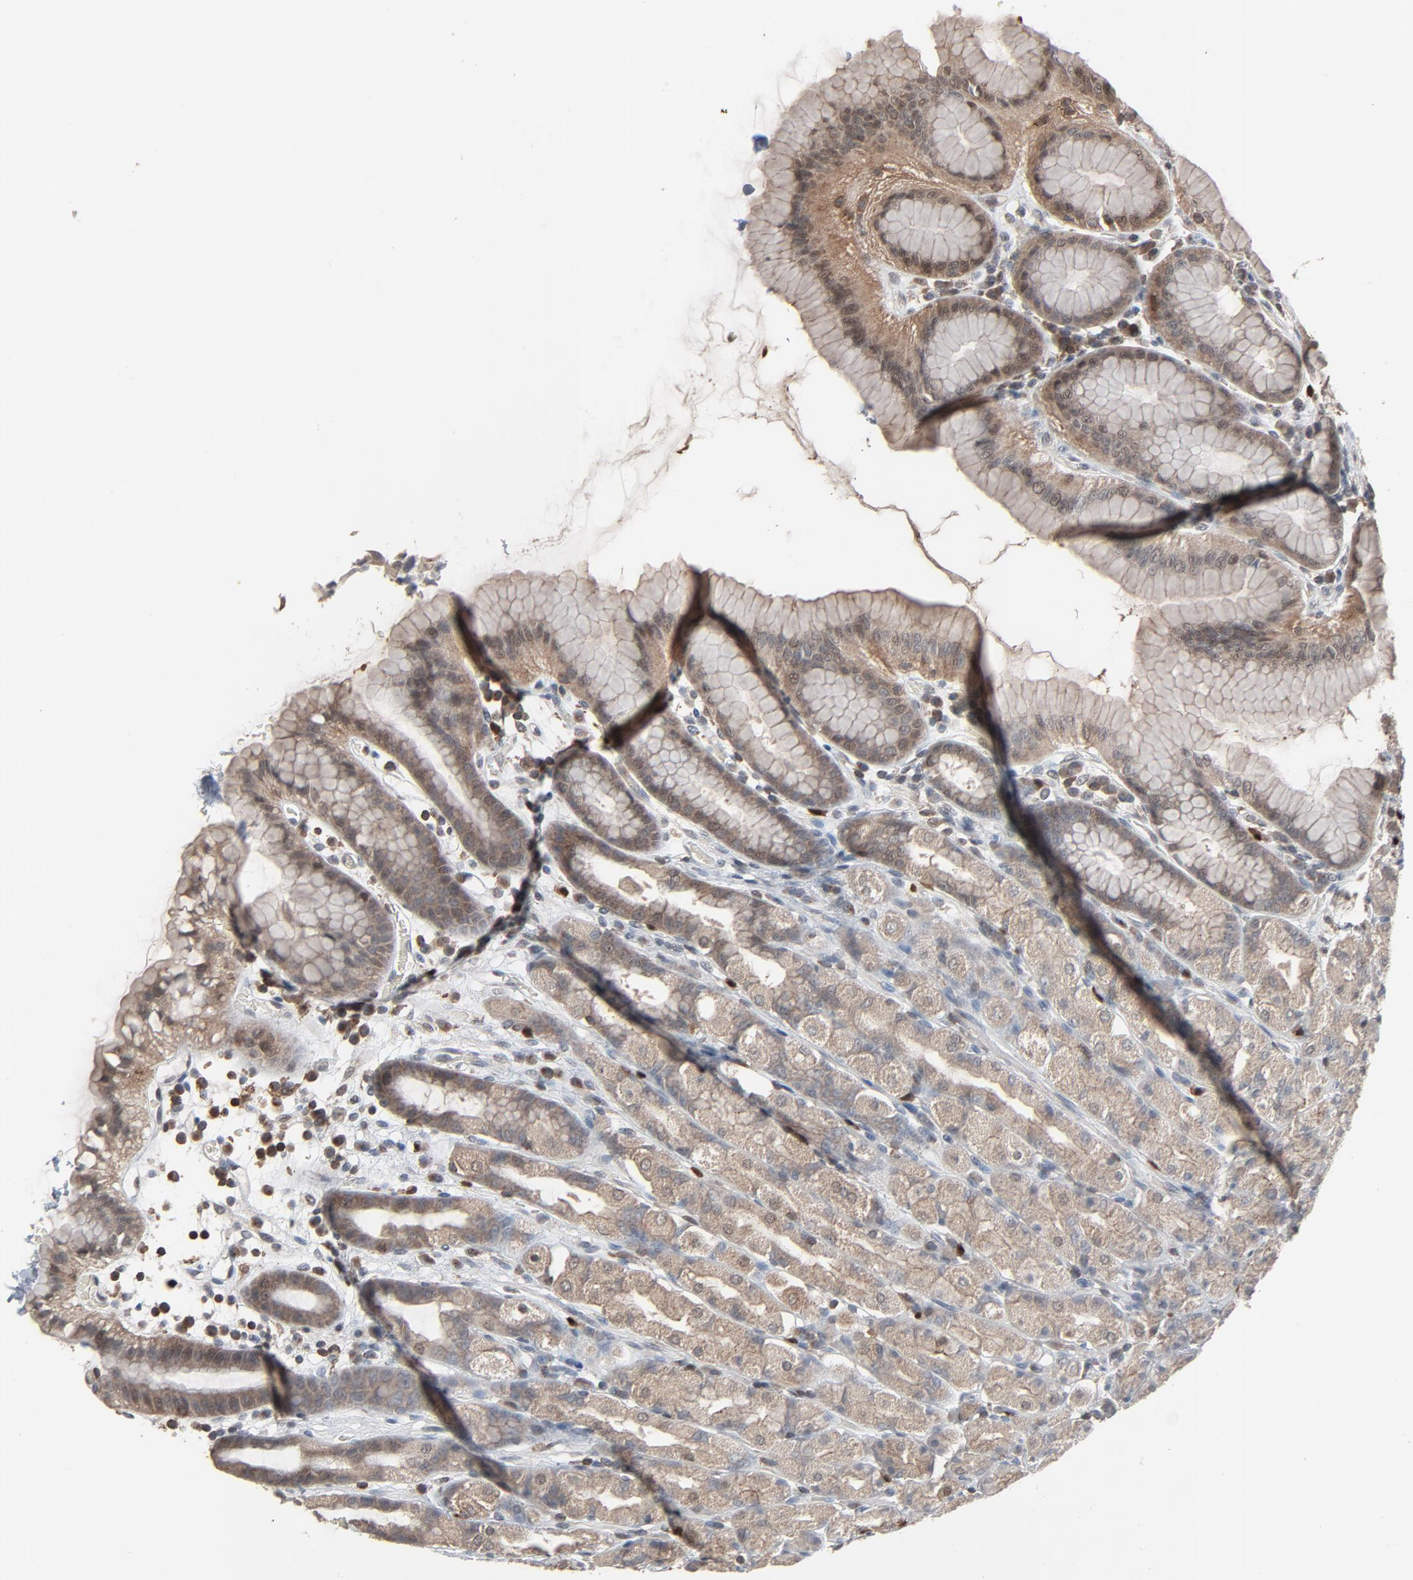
{"staining": {"intensity": "weak", "quantity": ">75%", "location": "cytoplasmic/membranous"}, "tissue": "stomach", "cell_type": "Glandular cells", "image_type": "normal", "snomed": [{"axis": "morphology", "description": "Normal tissue, NOS"}, {"axis": "topography", "description": "Stomach, upper"}], "caption": "Weak cytoplasmic/membranous expression for a protein is appreciated in approximately >75% of glandular cells of benign stomach using immunohistochemistry.", "gene": "DOCK8", "patient": {"sex": "male", "age": 68}}